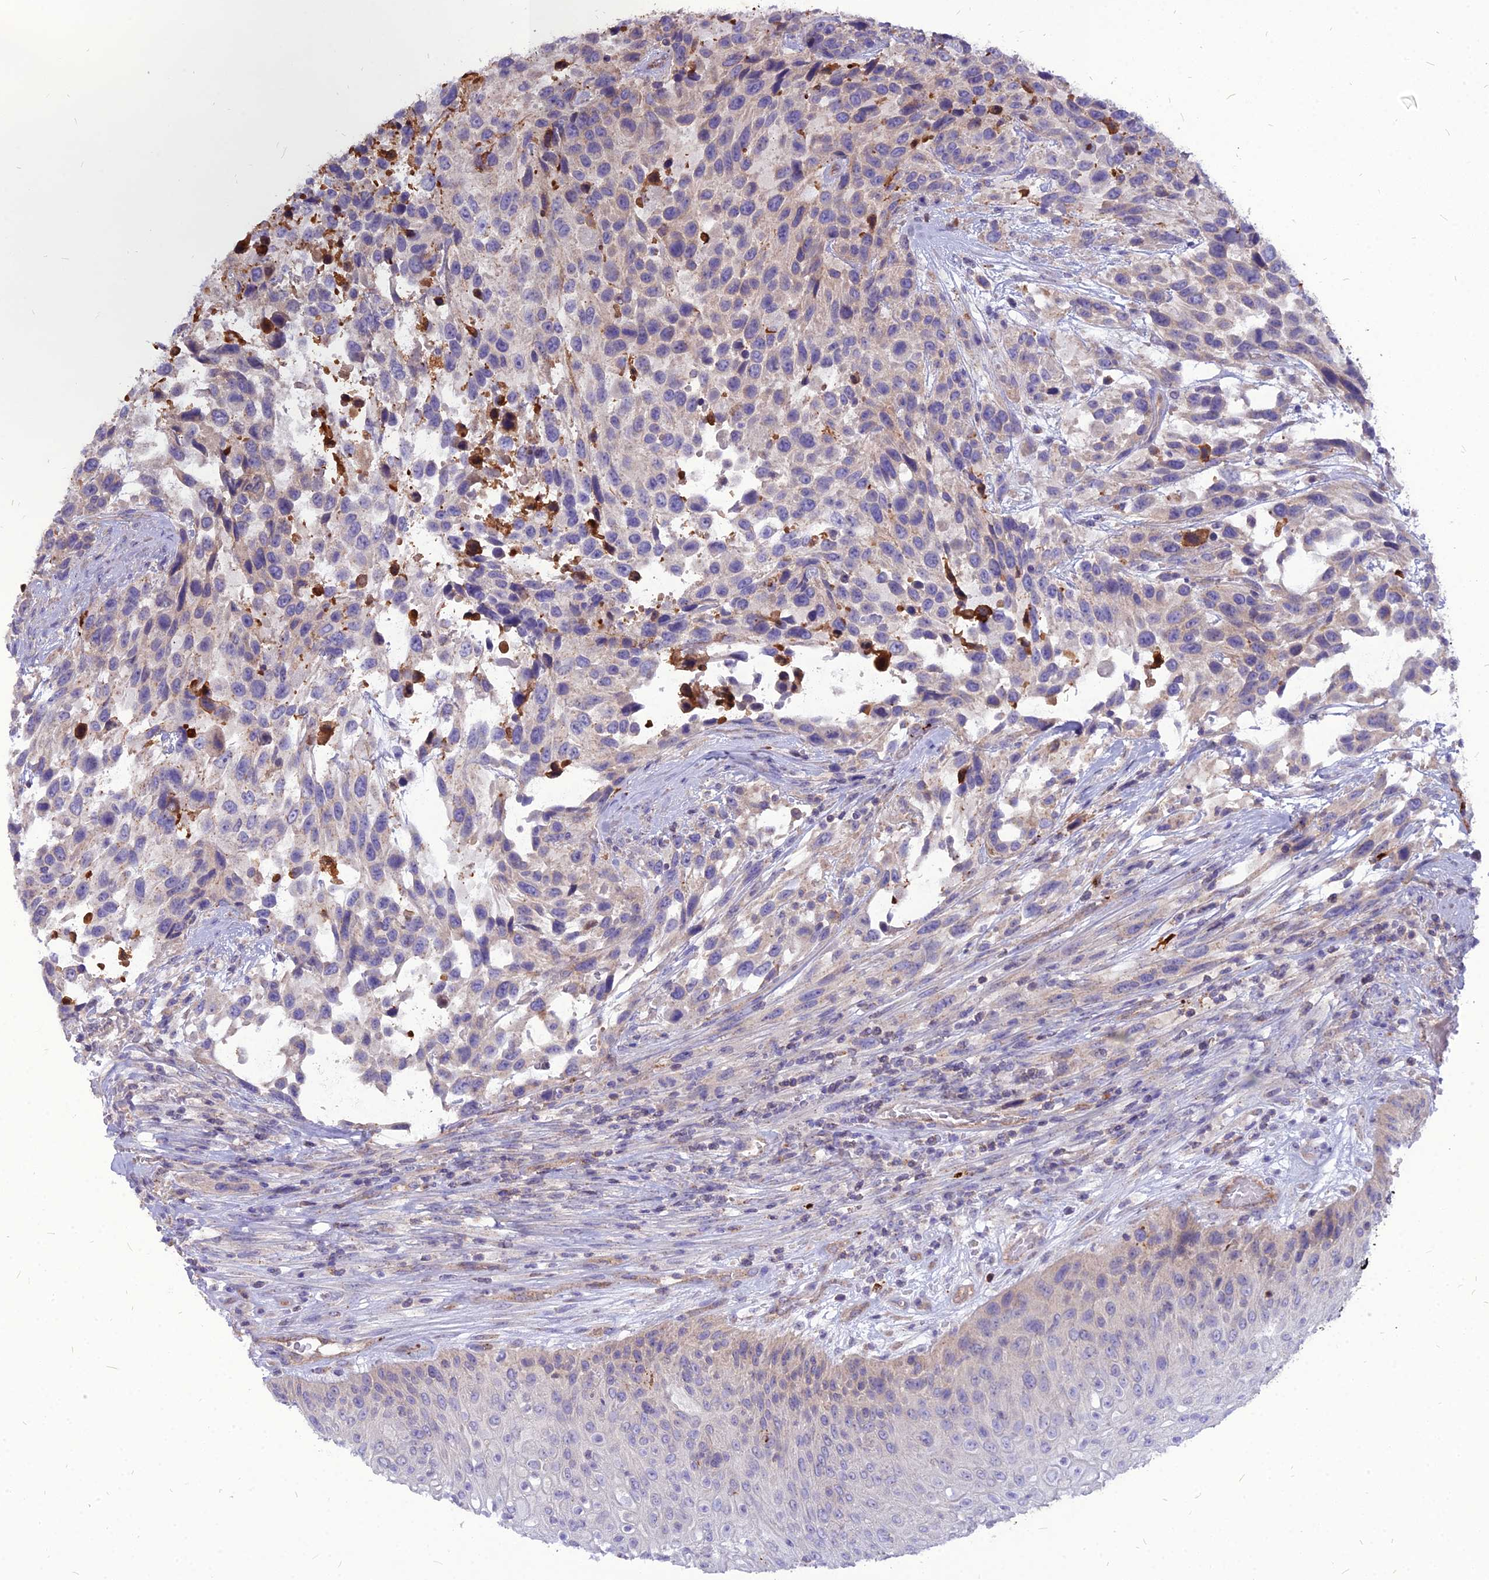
{"staining": {"intensity": "negative", "quantity": "none", "location": "none"}, "tissue": "urothelial cancer", "cell_type": "Tumor cells", "image_type": "cancer", "snomed": [{"axis": "morphology", "description": "Urothelial carcinoma, High grade"}, {"axis": "topography", "description": "Urinary bladder"}], "caption": "High power microscopy micrograph of an immunohistochemistry histopathology image of high-grade urothelial carcinoma, revealing no significant staining in tumor cells.", "gene": "PCED1B", "patient": {"sex": "female", "age": 70}}